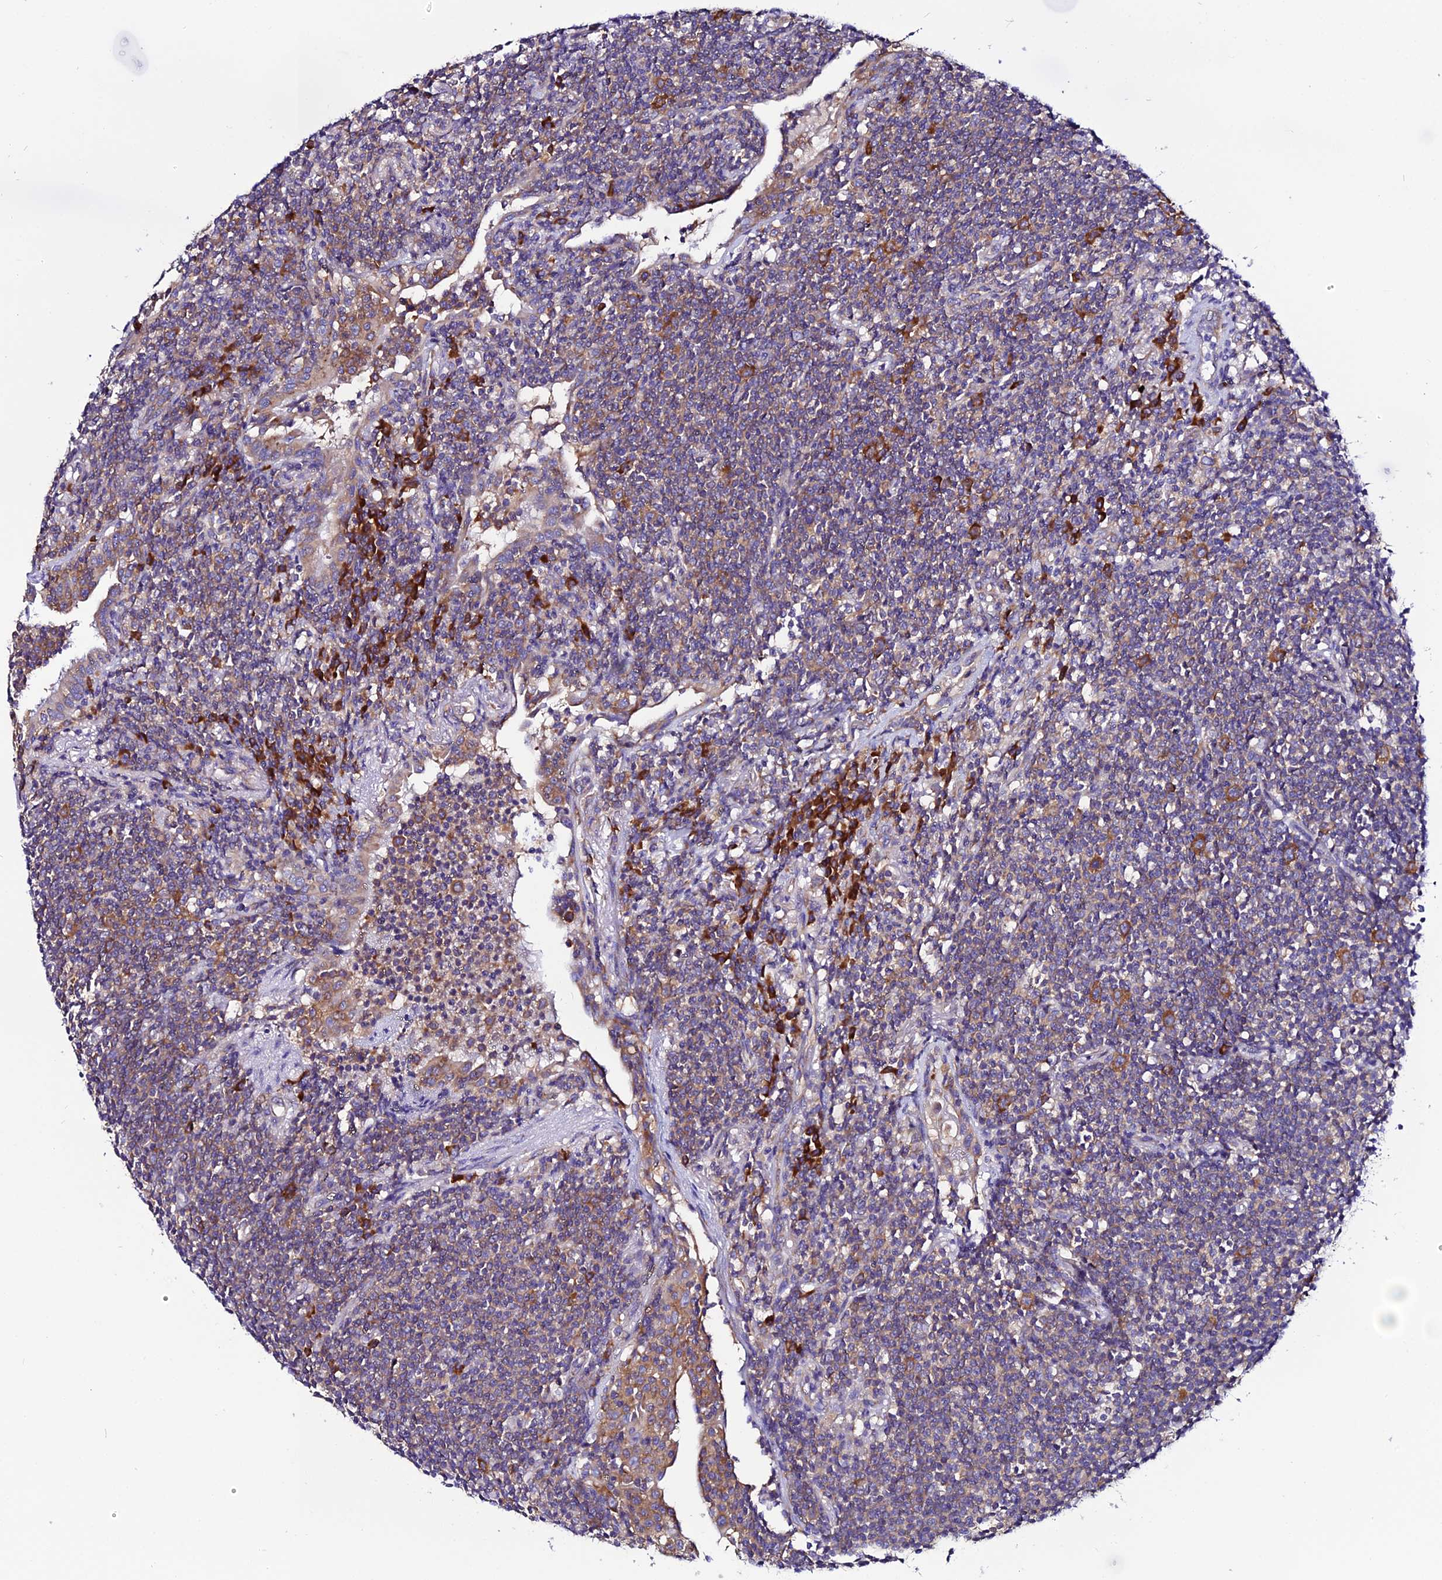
{"staining": {"intensity": "weak", "quantity": ">75%", "location": "cytoplasmic/membranous"}, "tissue": "lymphoma", "cell_type": "Tumor cells", "image_type": "cancer", "snomed": [{"axis": "morphology", "description": "Malignant lymphoma, non-Hodgkin's type, Low grade"}, {"axis": "topography", "description": "Lung"}], "caption": "DAB (3,3'-diaminobenzidine) immunohistochemical staining of human malignant lymphoma, non-Hodgkin's type (low-grade) reveals weak cytoplasmic/membranous protein expression in approximately >75% of tumor cells.", "gene": "EEF1G", "patient": {"sex": "female", "age": 71}}